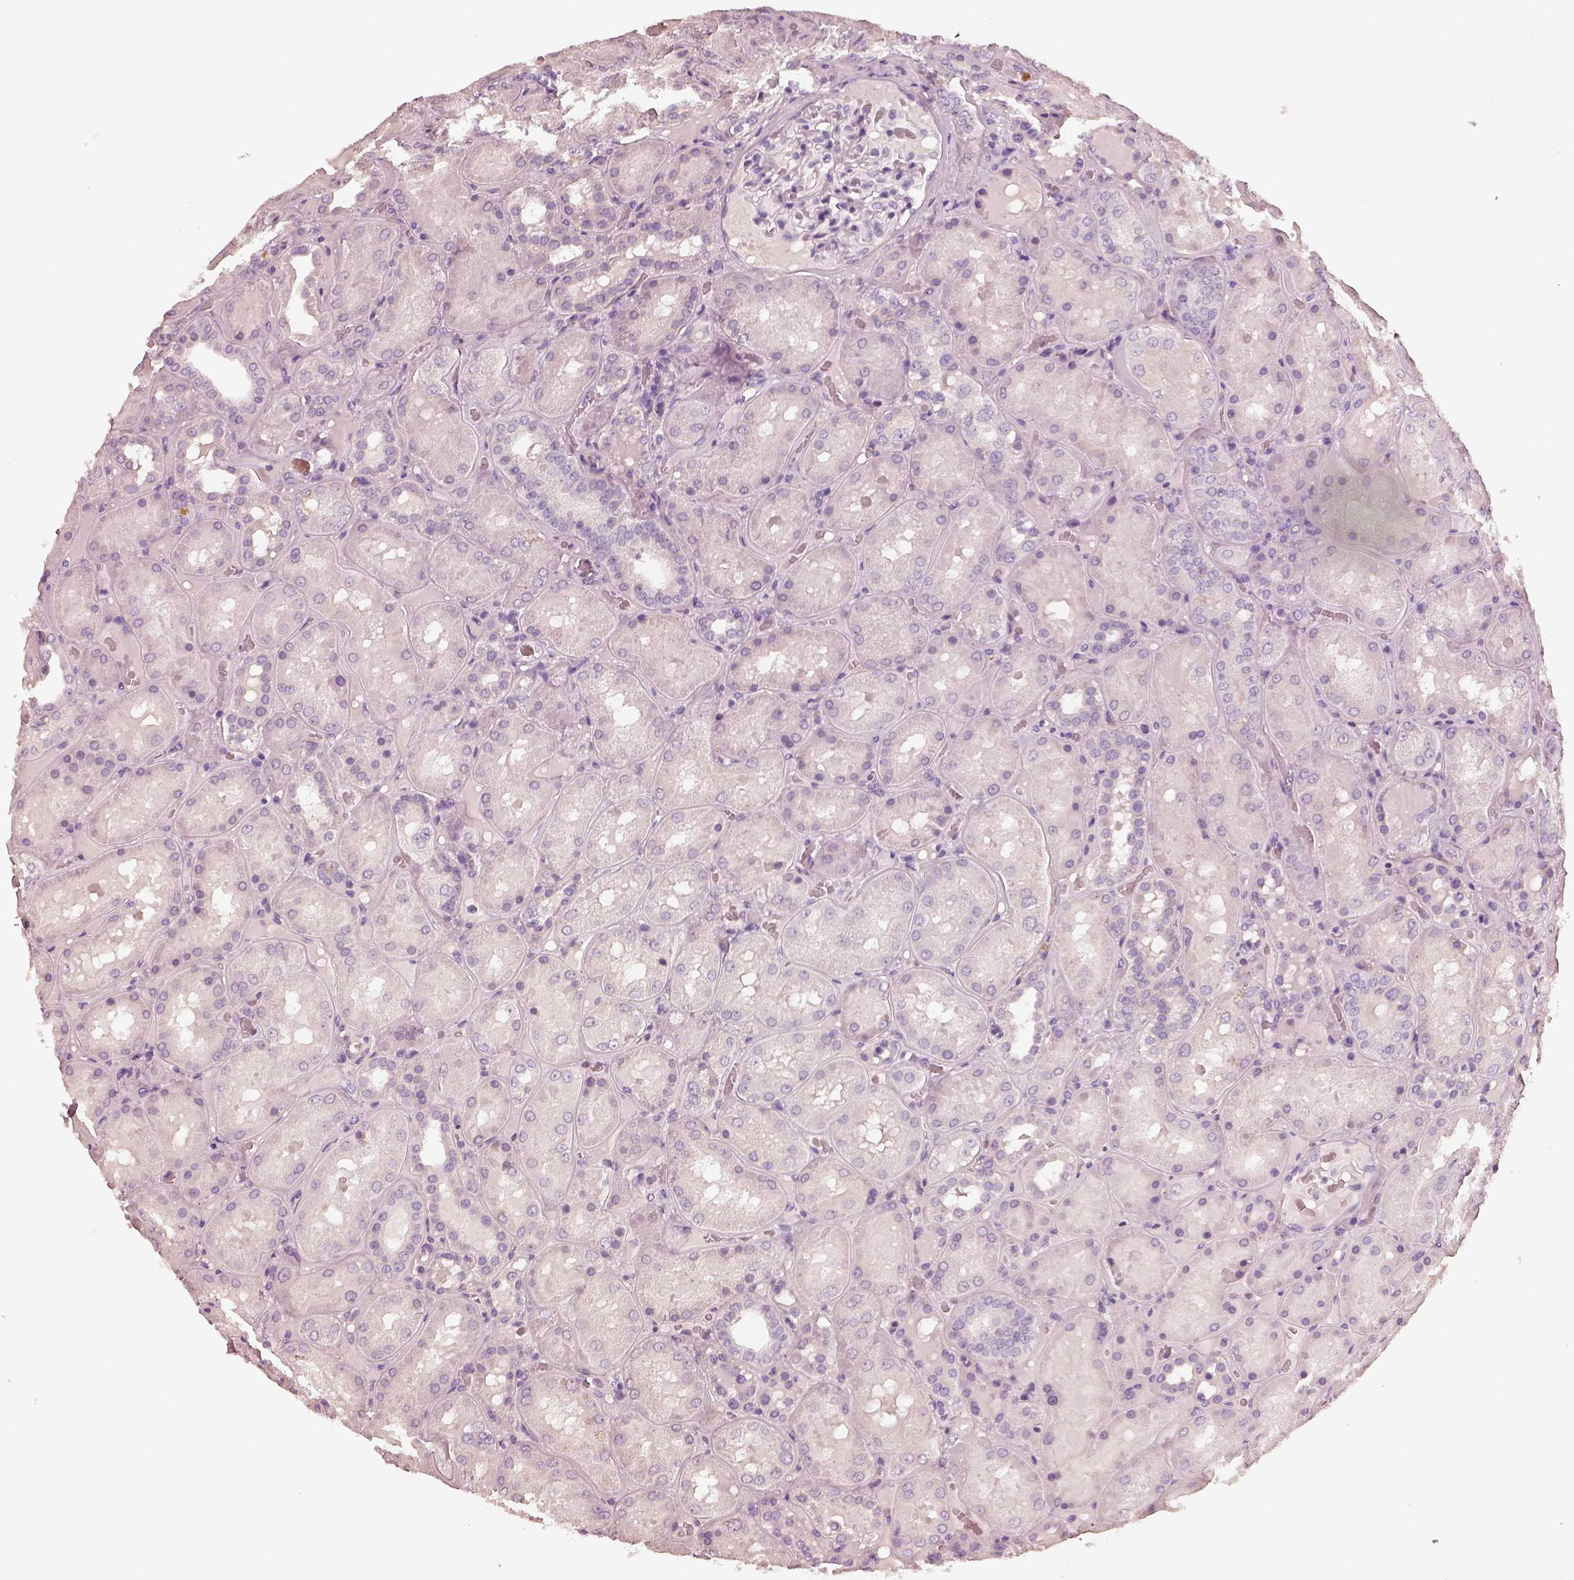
{"staining": {"intensity": "negative", "quantity": "none", "location": "none"}, "tissue": "kidney", "cell_type": "Cells in glomeruli", "image_type": "normal", "snomed": [{"axis": "morphology", "description": "Normal tissue, NOS"}, {"axis": "topography", "description": "Kidney"}], "caption": "Kidney was stained to show a protein in brown. There is no significant positivity in cells in glomeruli. (Brightfield microscopy of DAB IHC at high magnification).", "gene": "RS1", "patient": {"sex": "male", "age": 73}}